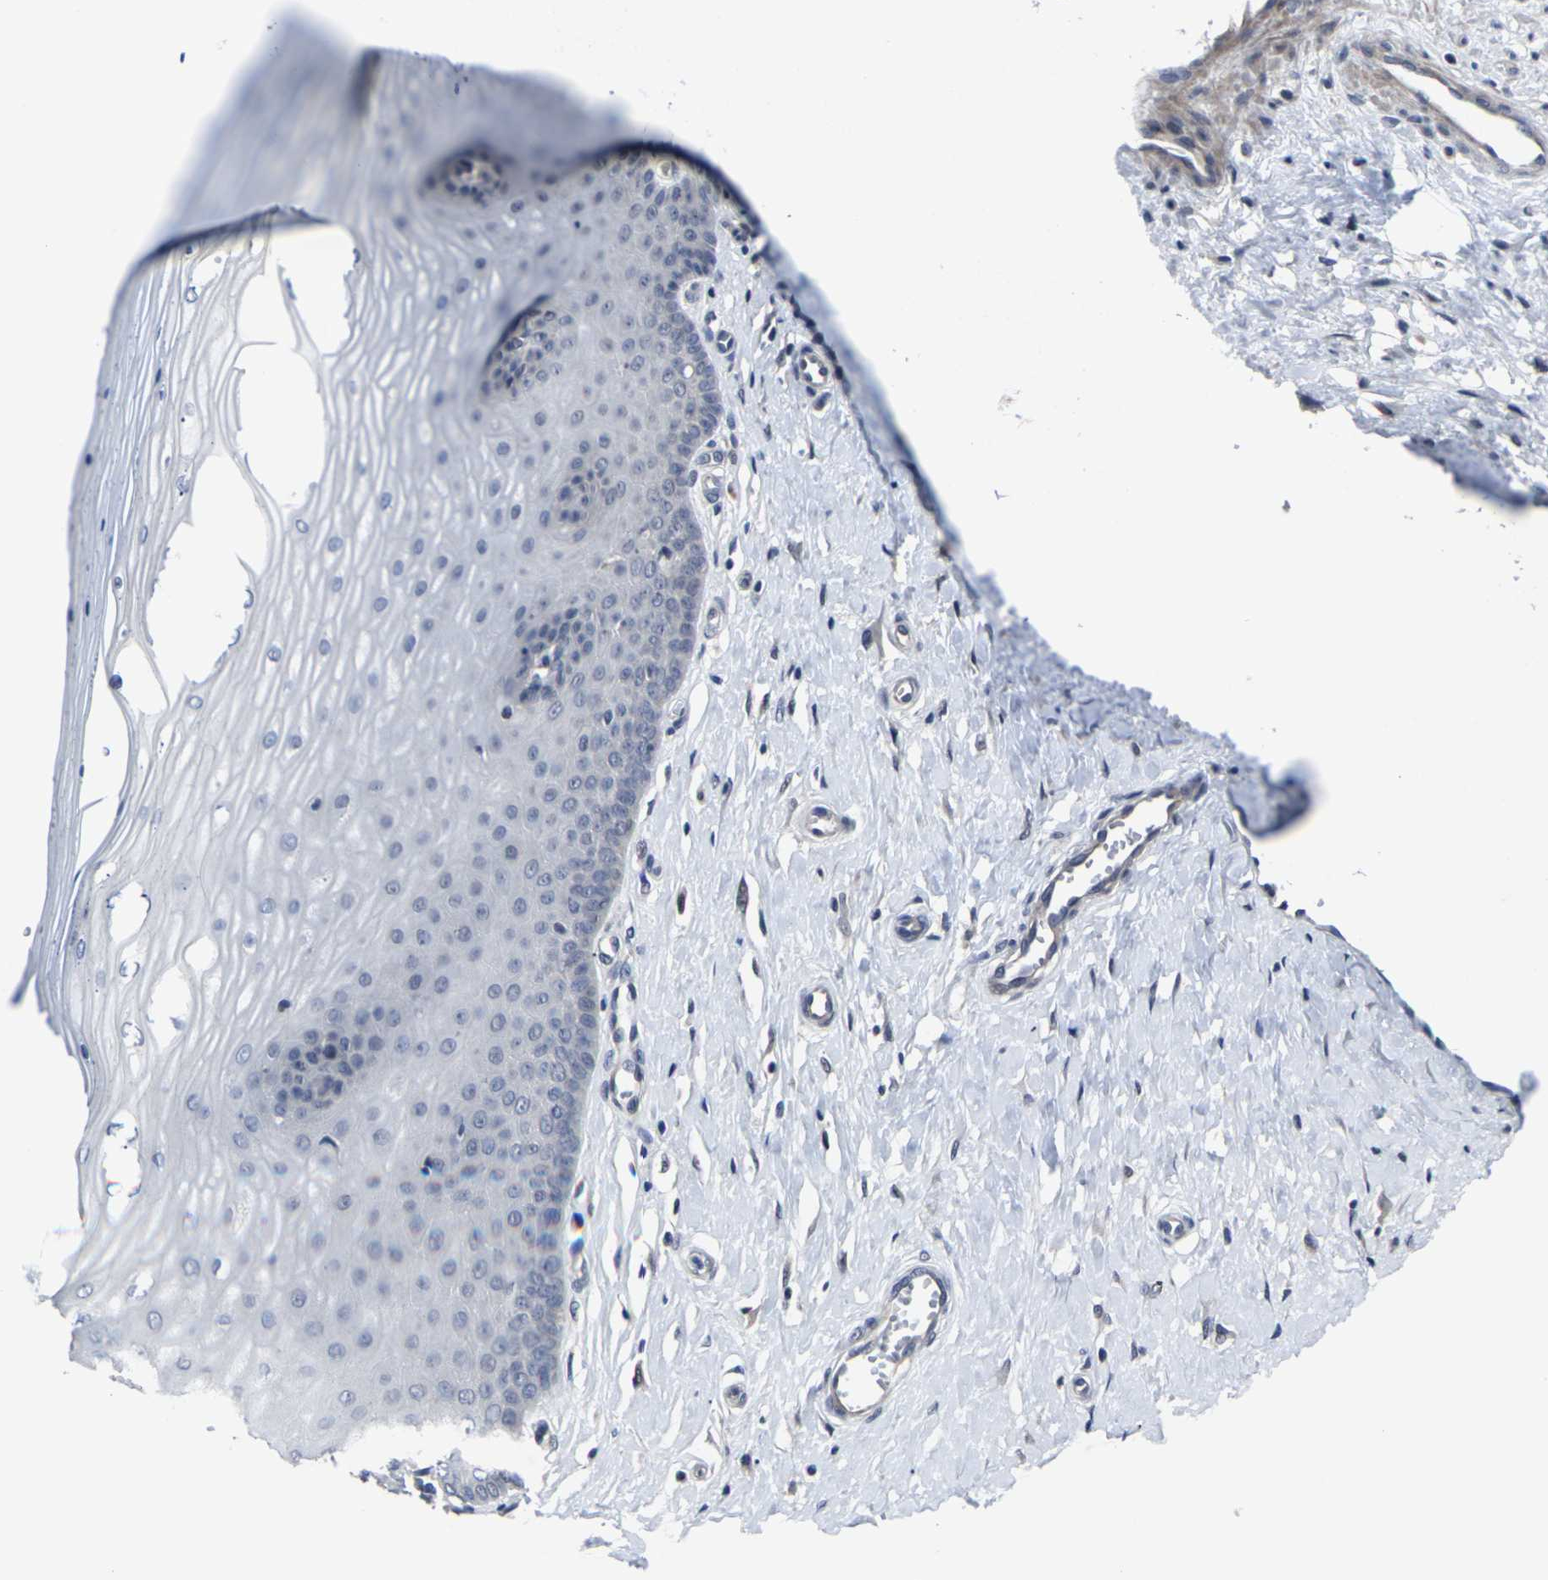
{"staining": {"intensity": "negative", "quantity": "none", "location": "none"}, "tissue": "cervix", "cell_type": "Squamous epithelial cells", "image_type": "normal", "snomed": [{"axis": "morphology", "description": "Normal tissue, NOS"}, {"axis": "topography", "description": "Cervix"}], "caption": "A micrograph of human cervix is negative for staining in squamous epithelial cells. The staining was performed using DAB (3,3'-diaminobenzidine) to visualize the protein expression in brown, while the nuclei were stained in blue with hematoxylin (Magnification: 20x).", "gene": "MSANTD4", "patient": {"sex": "female", "age": 55}}